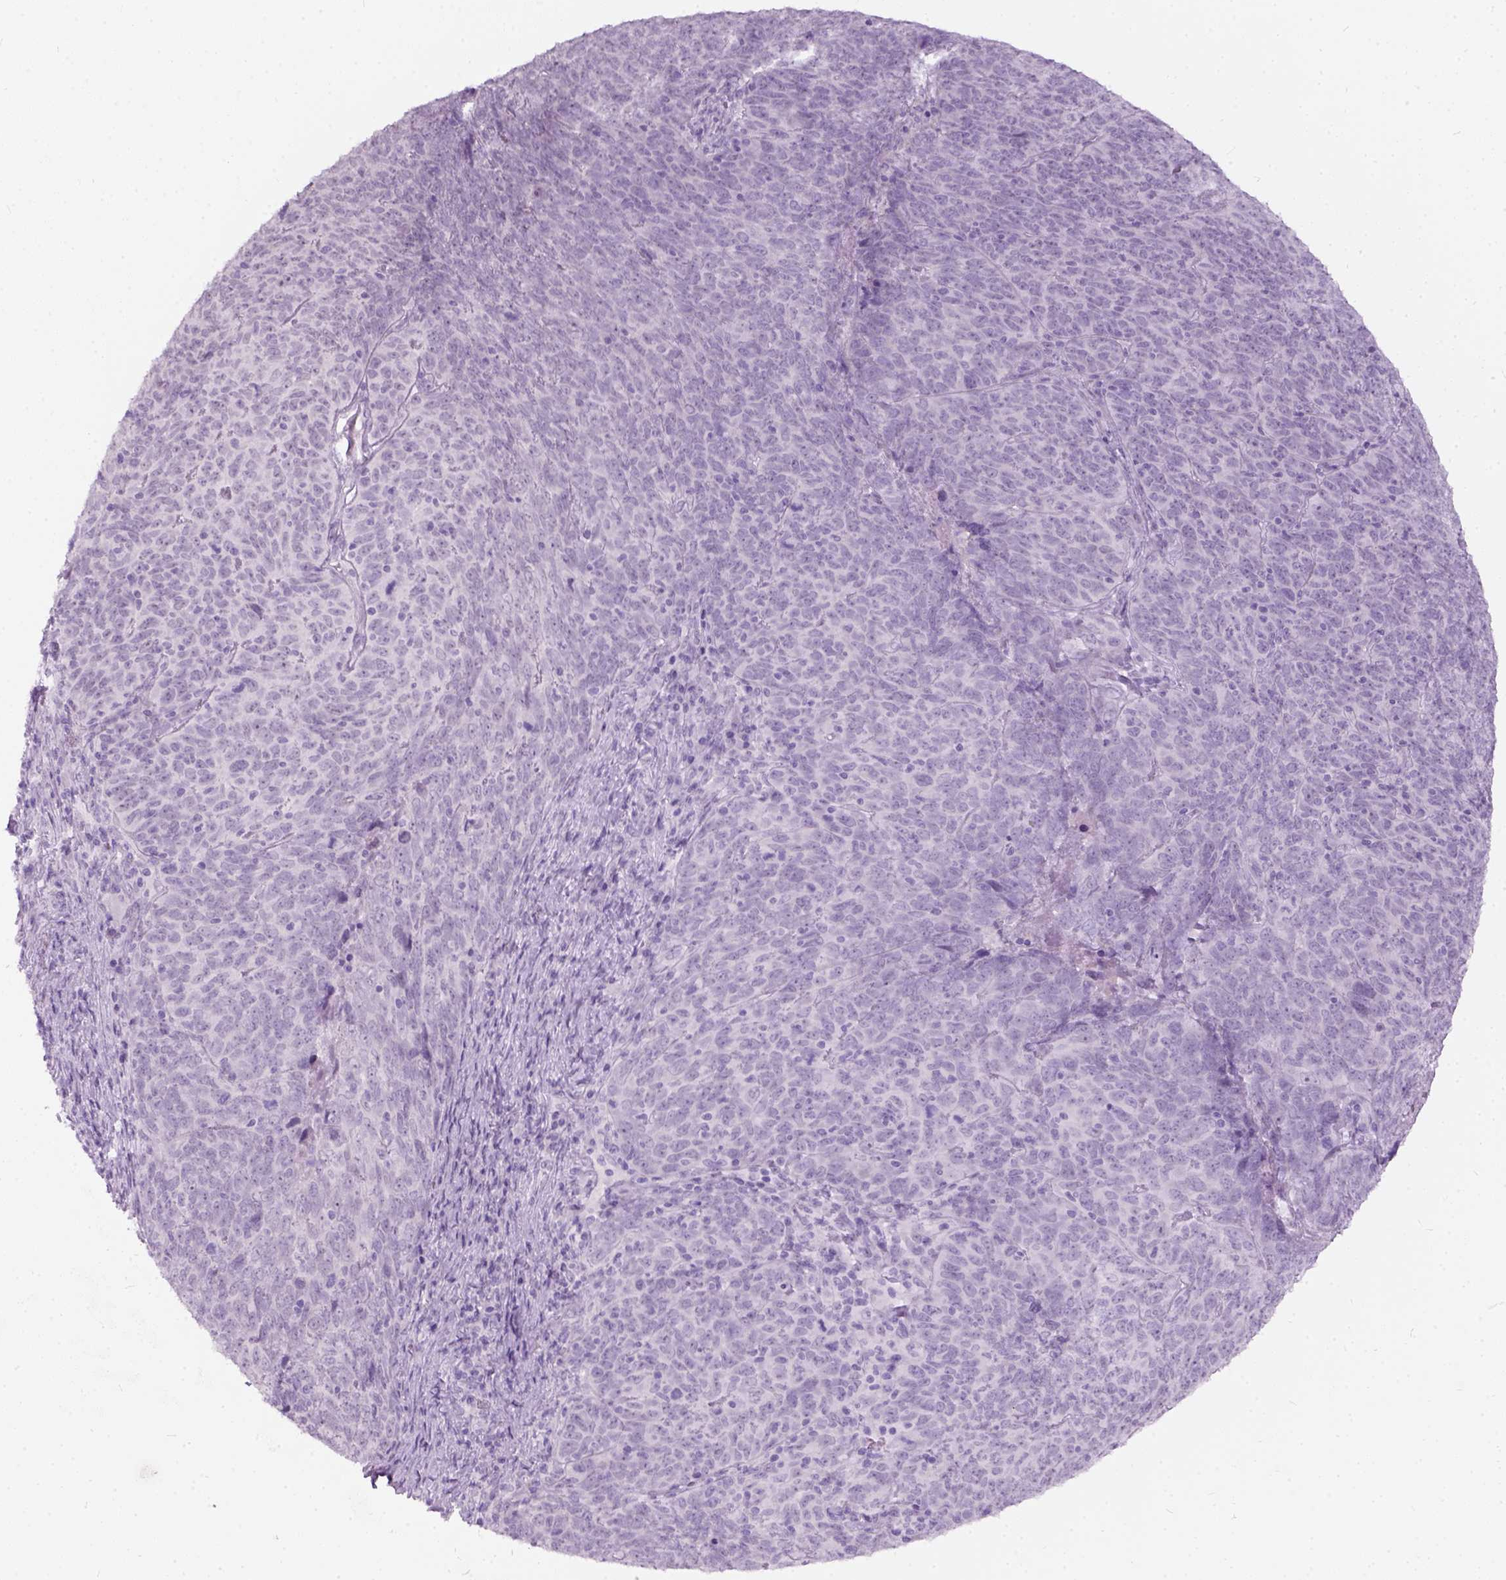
{"staining": {"intensity": "negative", "quantity": "none", "location": "none"}, "tissue": "skin cancer", "cell_type": "Tumor cells", "image_type": "cancer", "snomed": [{"axis": "morphology", "description": "Squamous cell carcinoma, NOS"}, {"axis": "topography", "description": "Skin"}, {"axis": "topography", "description": "Anal"}], "caption": "Immunohistochemistry photomicrograph of squamous cell carcinoma (skin) stained for a protein (brown), which shows no positivity in tumor cells.", "gene": "AXDND1", "patient": {"sex": "female", "age": 51}}